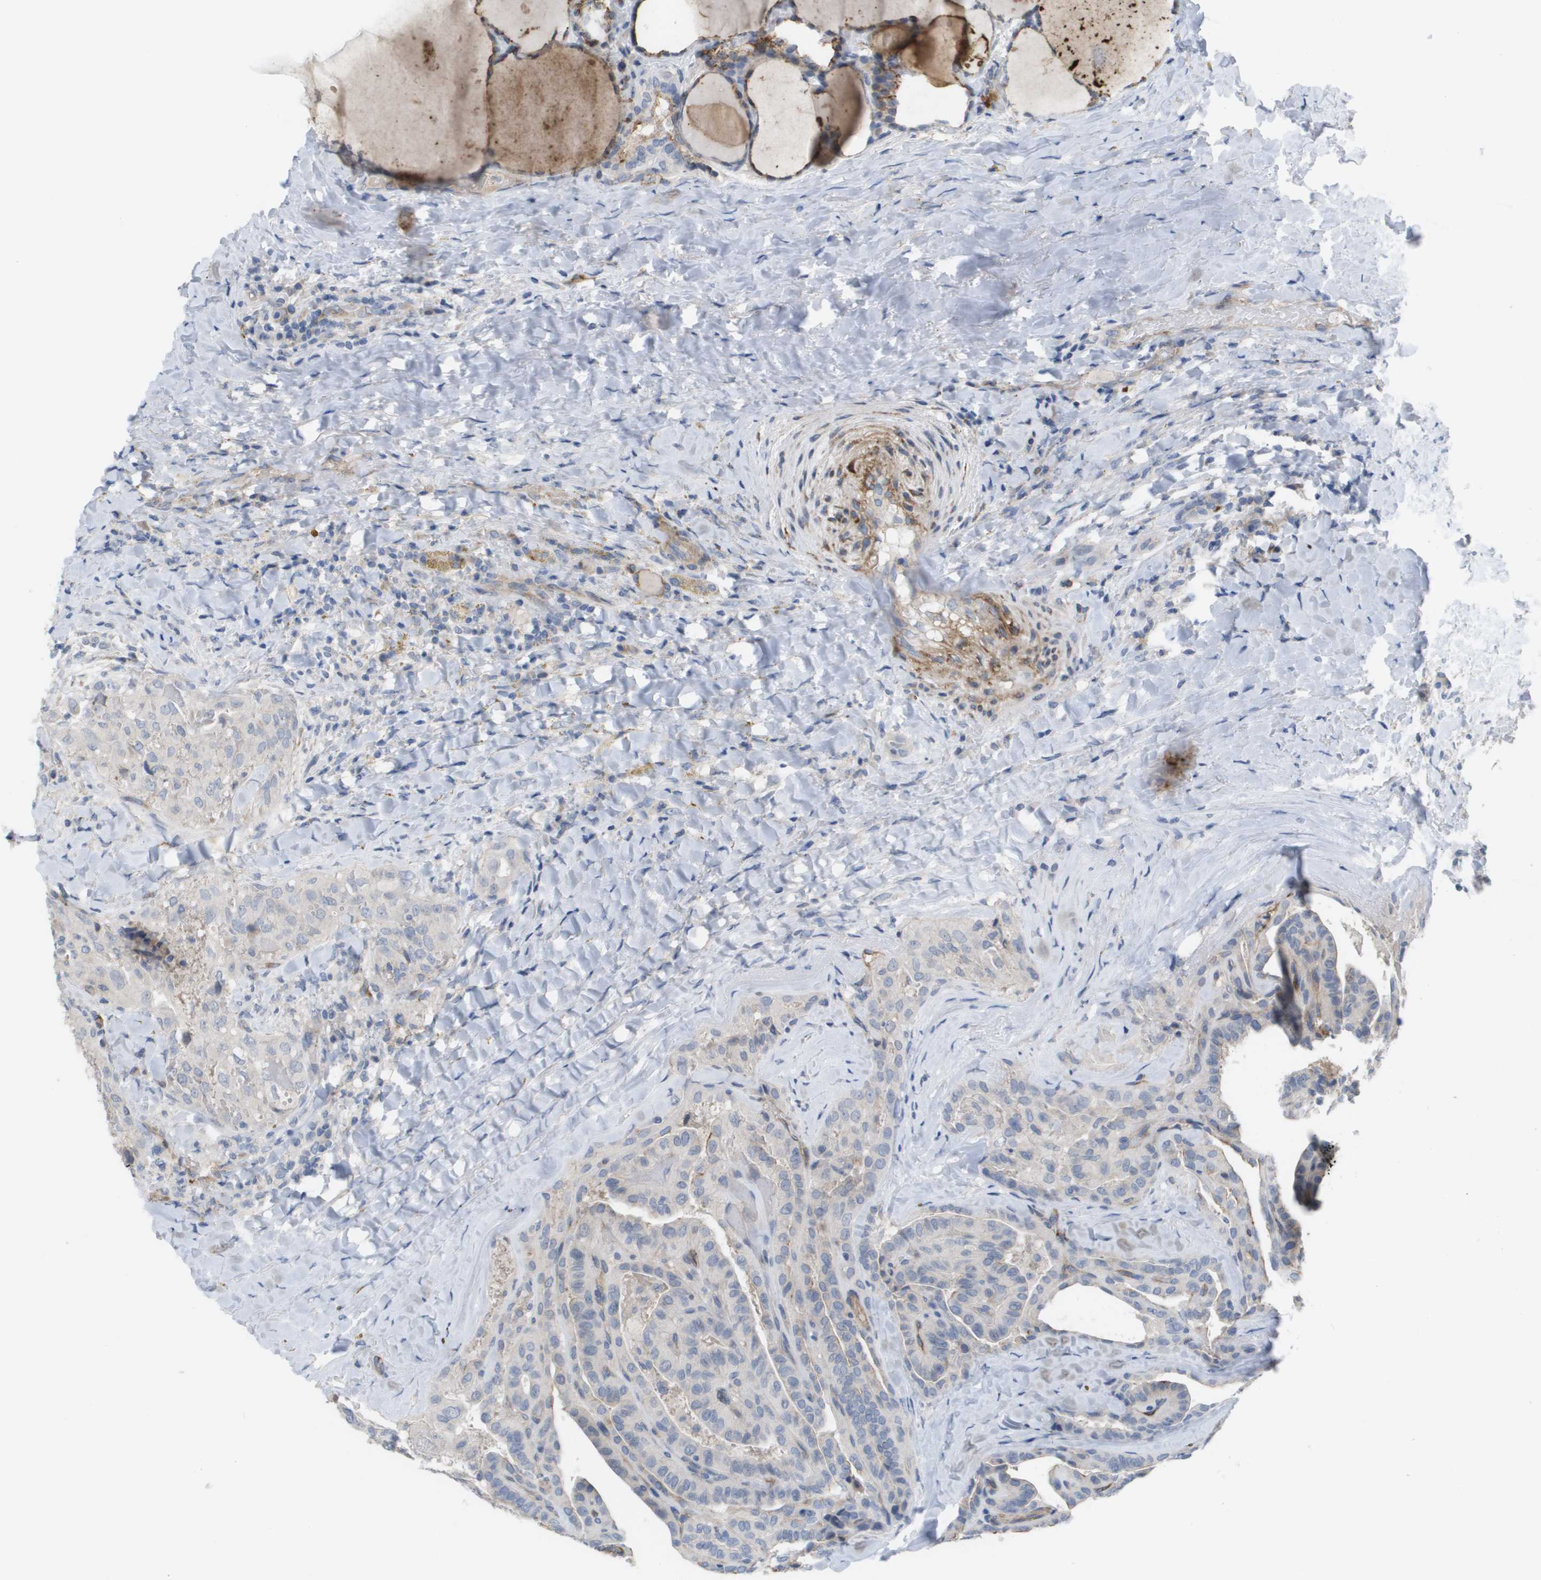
{"staining": {"intensity": "negative", "quantity": "none", "location": "none"}, "tissue": "thyroid cancer", "cell_type": "Tumor cells", "image_type": "cancer", "snomed": [{"axis": "morphology", "description": "Papillary adenocarcinoma, NOS"}, {"axis": "topography", "description": "Thyroid gland"}], "caption": "DAB (3,3'-diaminobenzidine) immunohistochemical staining of human papillary adenocarcinoma (thyroid) exhibits no significant staining in tumor cells.", "gene": "ANGPT2", "patient": {"sex": "male", "age": 77}}